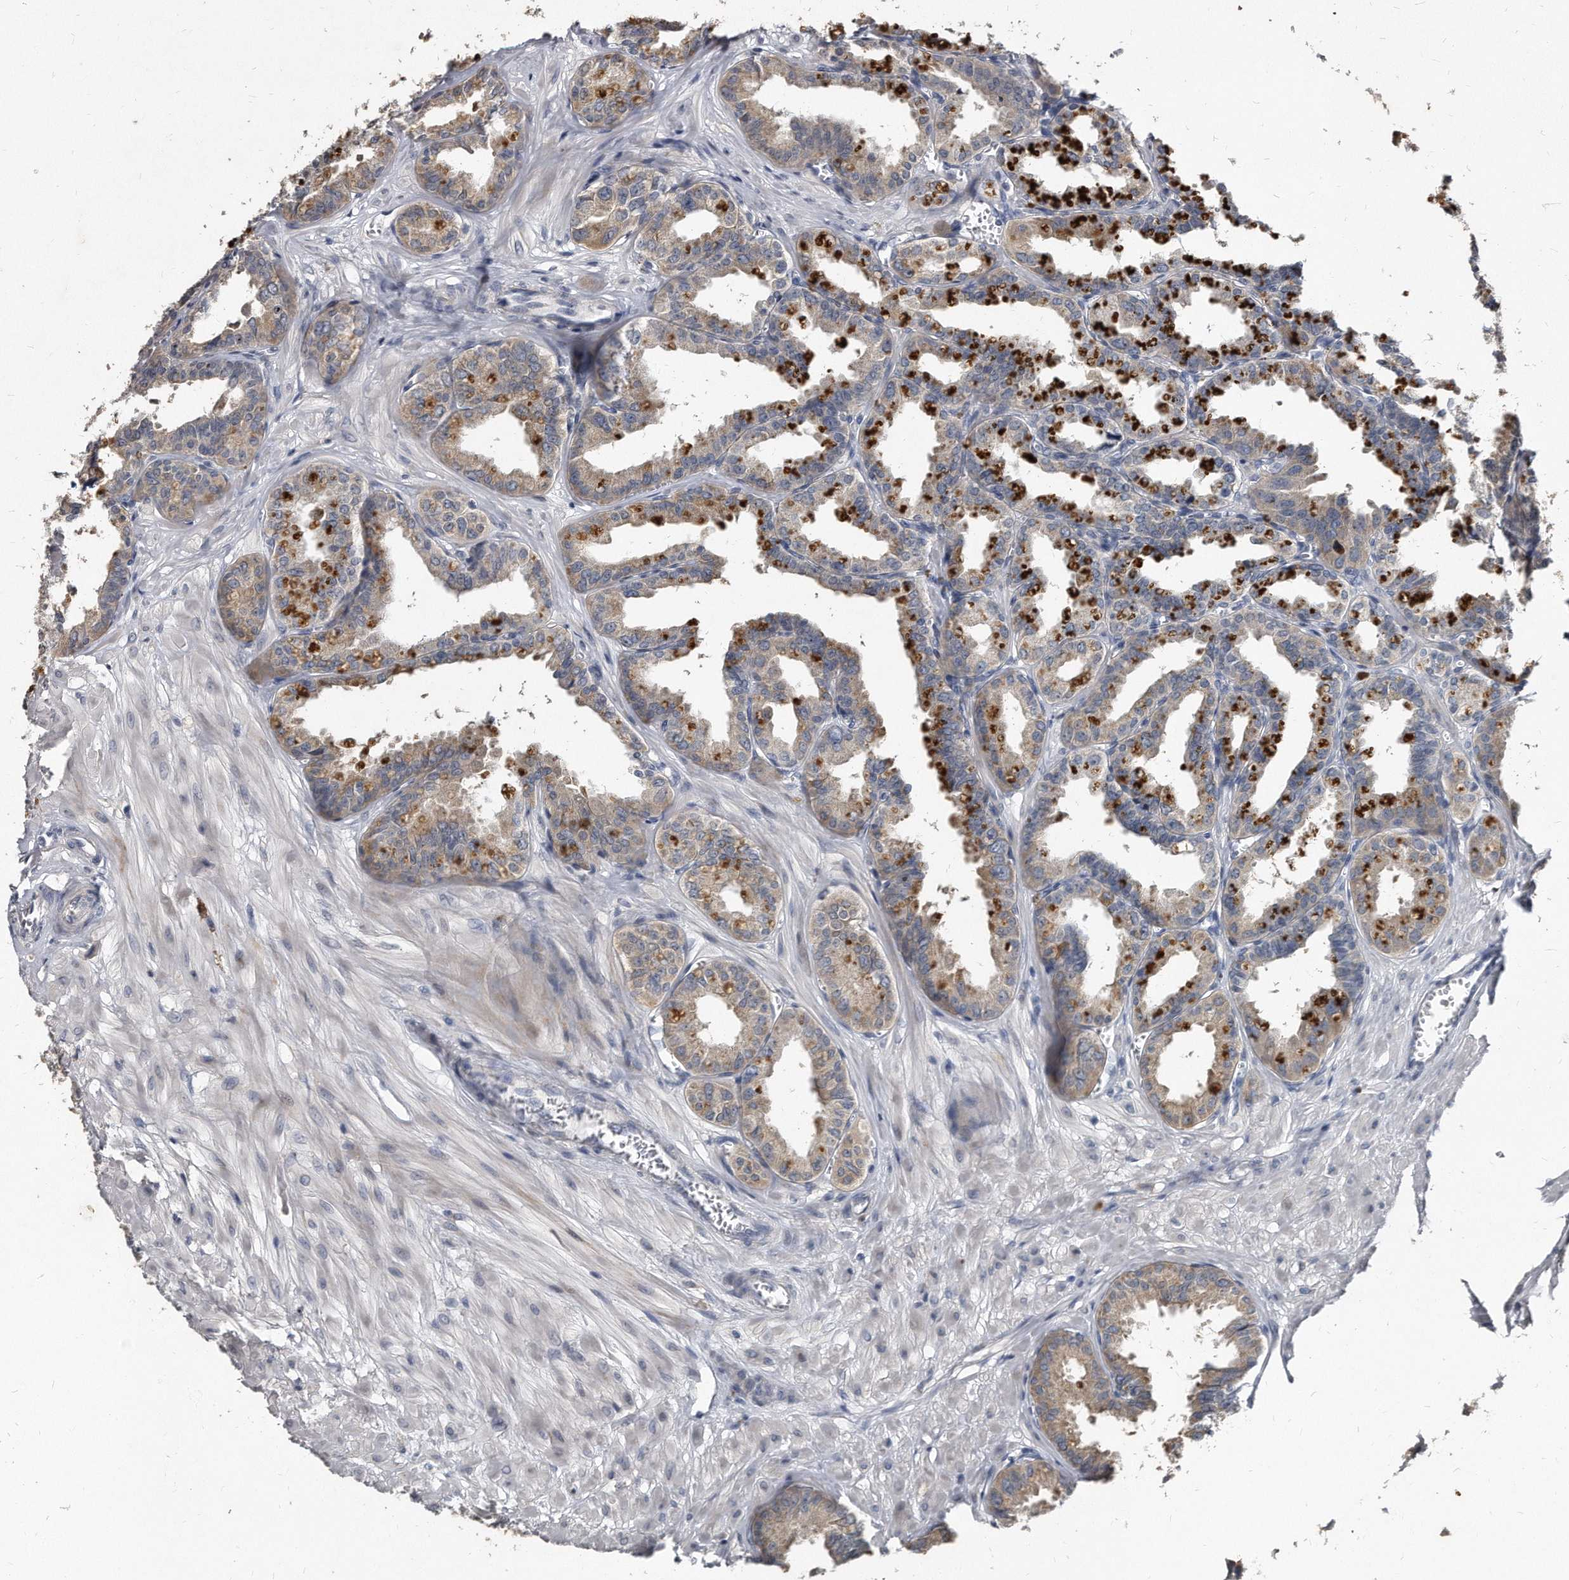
{"staining": {"intensity": "weak", "quantity": "25%-75%", "location": "cytoplasmic/membranous"}, "tissue": "seminal vesicle", "cell_type": "Glandular cells", "image_type": "normal", "snomed": [{"axis": "morphology", "description": "Normal tissue, NOS"}, {"axis": "topography", "description": "Prostate"}, {"axis": "topography", "description": "Seminal veicle"}], "caption": "Seminal vesicle stained with a brown dye reveals weak cytoplasmic/membranous positive expression in approximately 25%-75% of glandular cells.", "gene": "KLHDC3", "patient": {"sex": "male", "age": 51}}